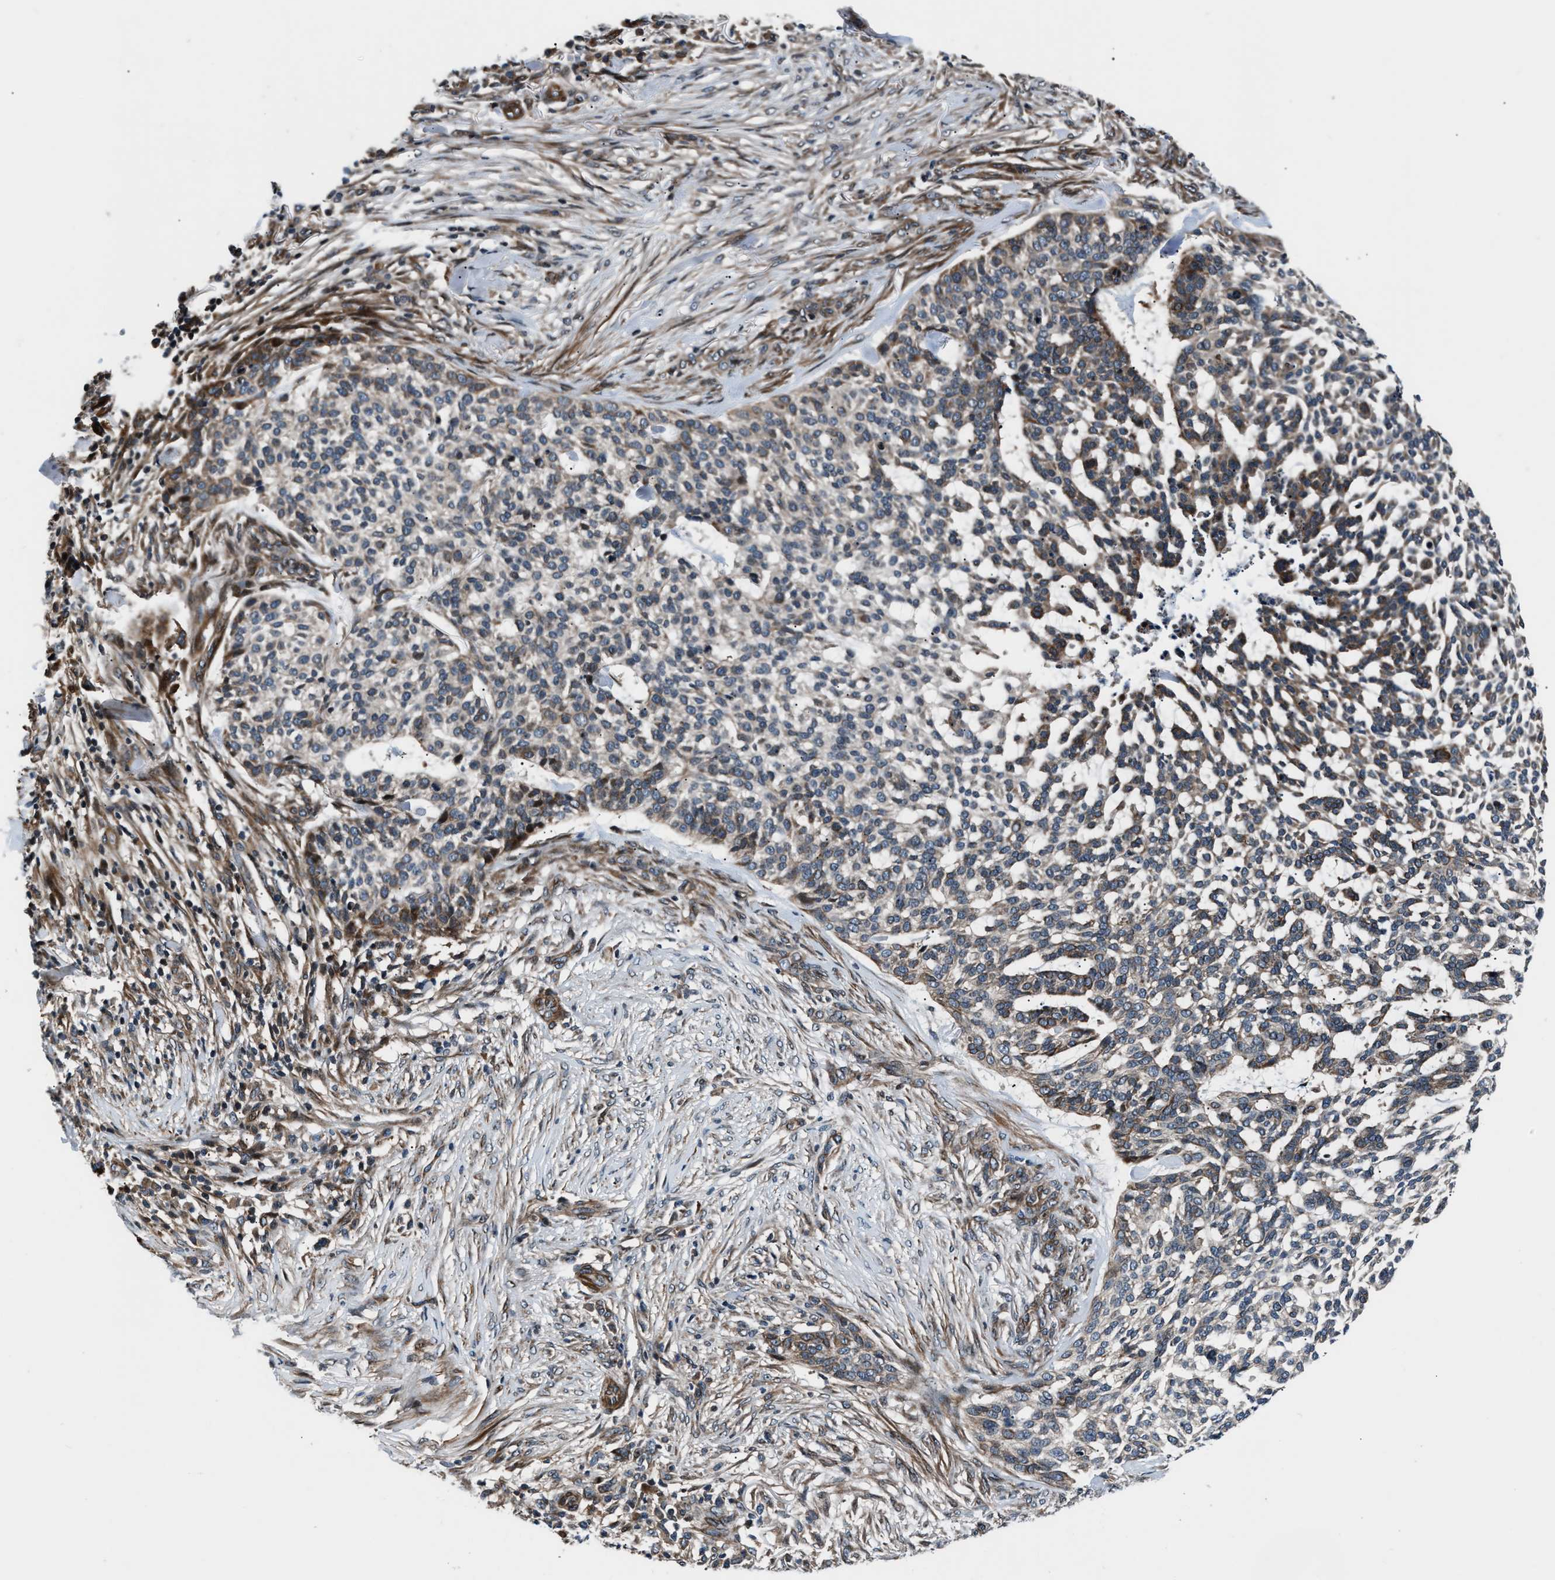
{"staining": {"intensity": "moderate", "quantity": "25%-75%", "location": "cytoplasmic/membranous"}, "tissue": "skin cancer", "cell_type": "Tumor cells", "image_type": "cancer", "snomed": [{"axis": "morphology", "description": "Basal cell carcinoma"}, {"axis": "topography", "description": "Skin"}], "caption": "This photomicrograph demonstrates skin cancer stained with immunohistochemistry to label a protein in brown. The cytoplasmic/membranous of tumor cells show moderate positivity for the protein. Nuclei are counter-stained blue.", "gene": "DYNC2I1", "patient": {"sex": "female", "age": 64}}